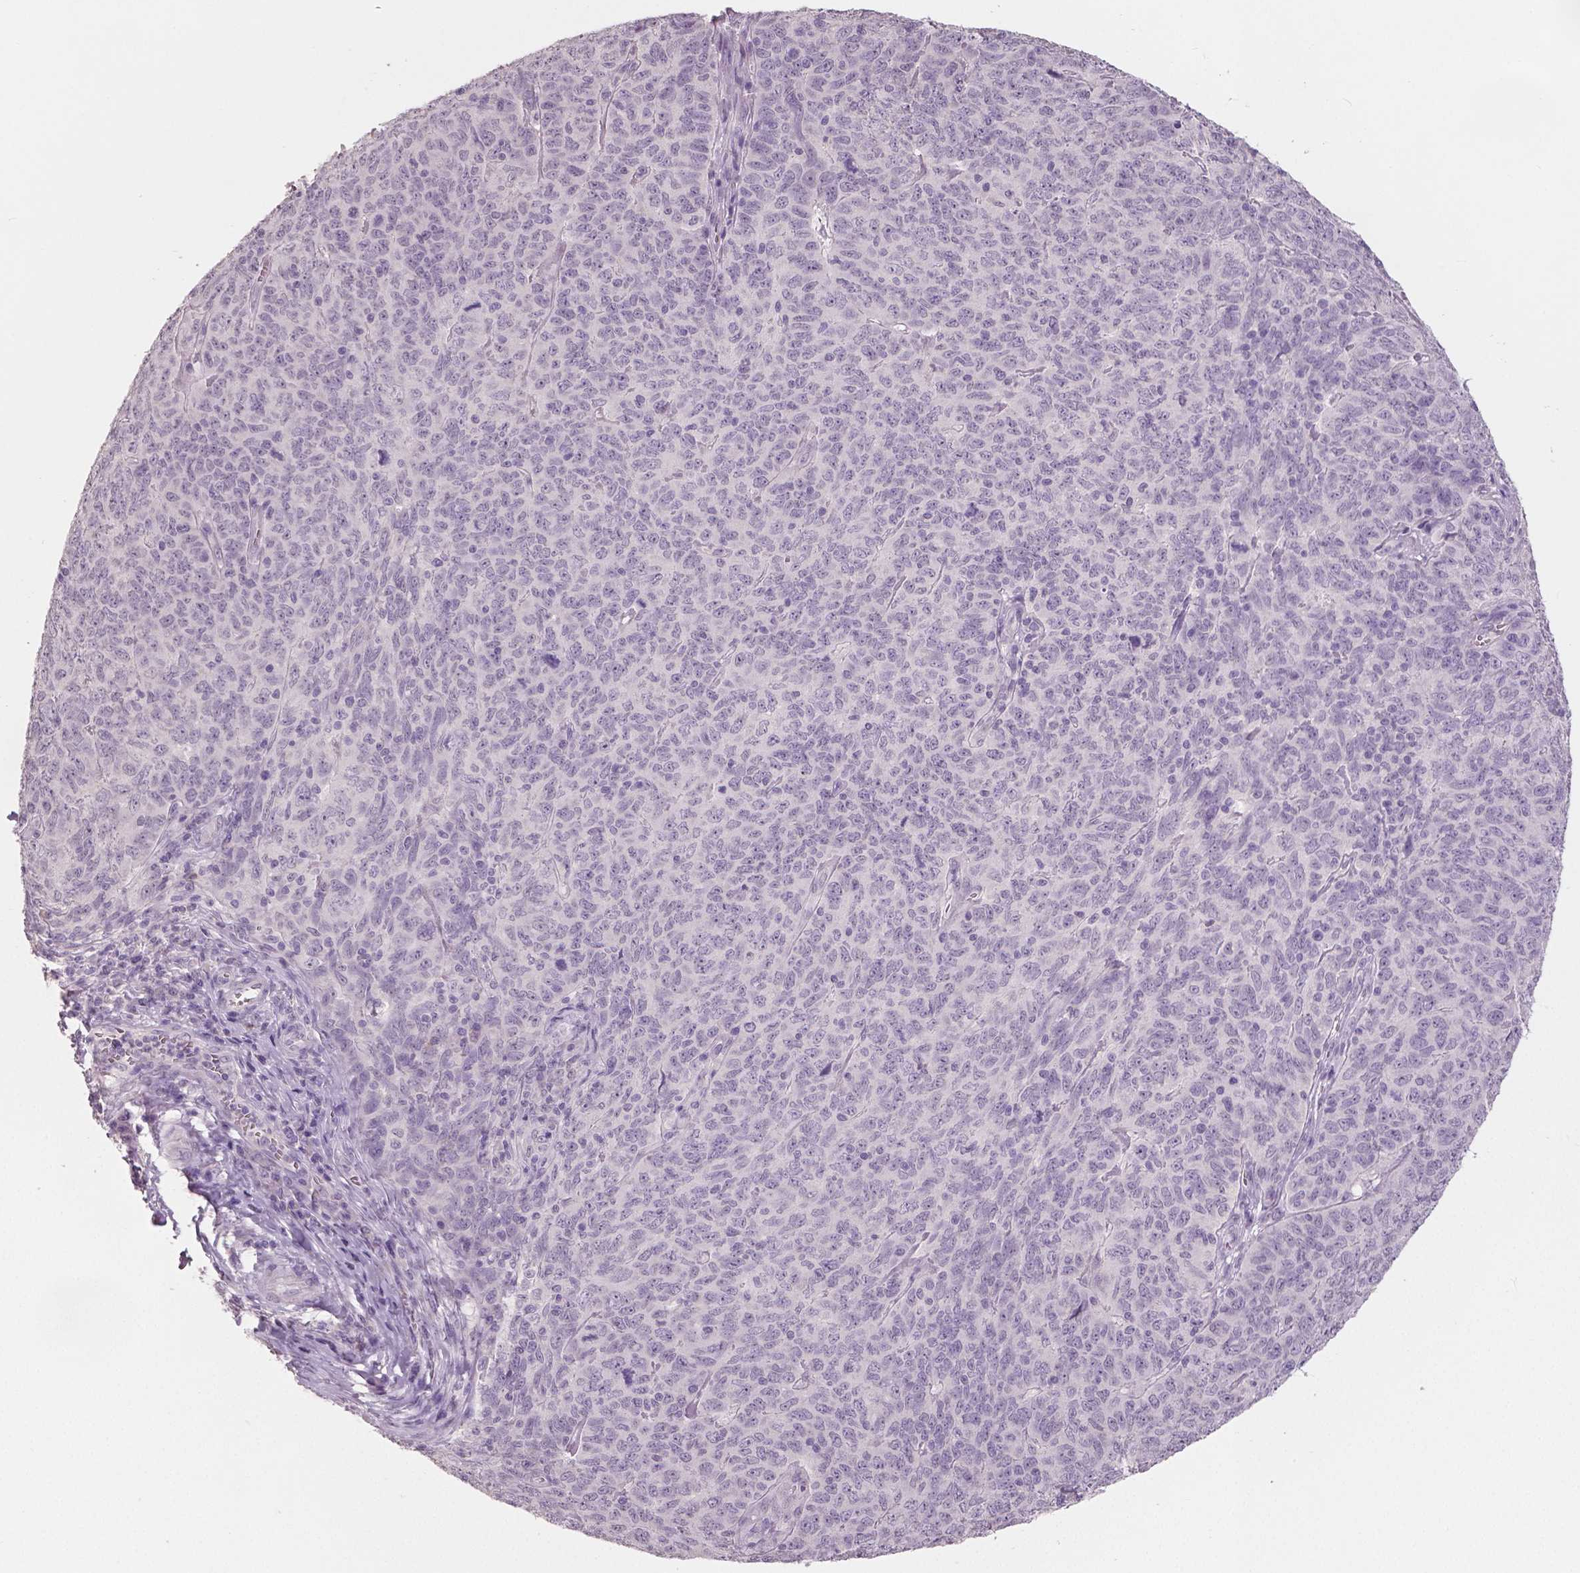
{"staining": {"intensity": "negative", "quantity": "none", "location": "none"}, "tissue": "skin cancer", "cell_type": "Tumor cells", "image_type": "cancer", "snomed": [{"axis": "morphology", "description": "Squamous cell carcinoma, NOS"}, {"axis": "topography", "description": "Skin"}, {"axis": "topography", "description": "Anal"}], "caption": "Immunohistochemical staining of human skin cancer (squamous cell carcinoma) exhibits no significant staining in tumor cells.", "gene": "NECAB1", "patient": {"sex": "female", "age": 51}}